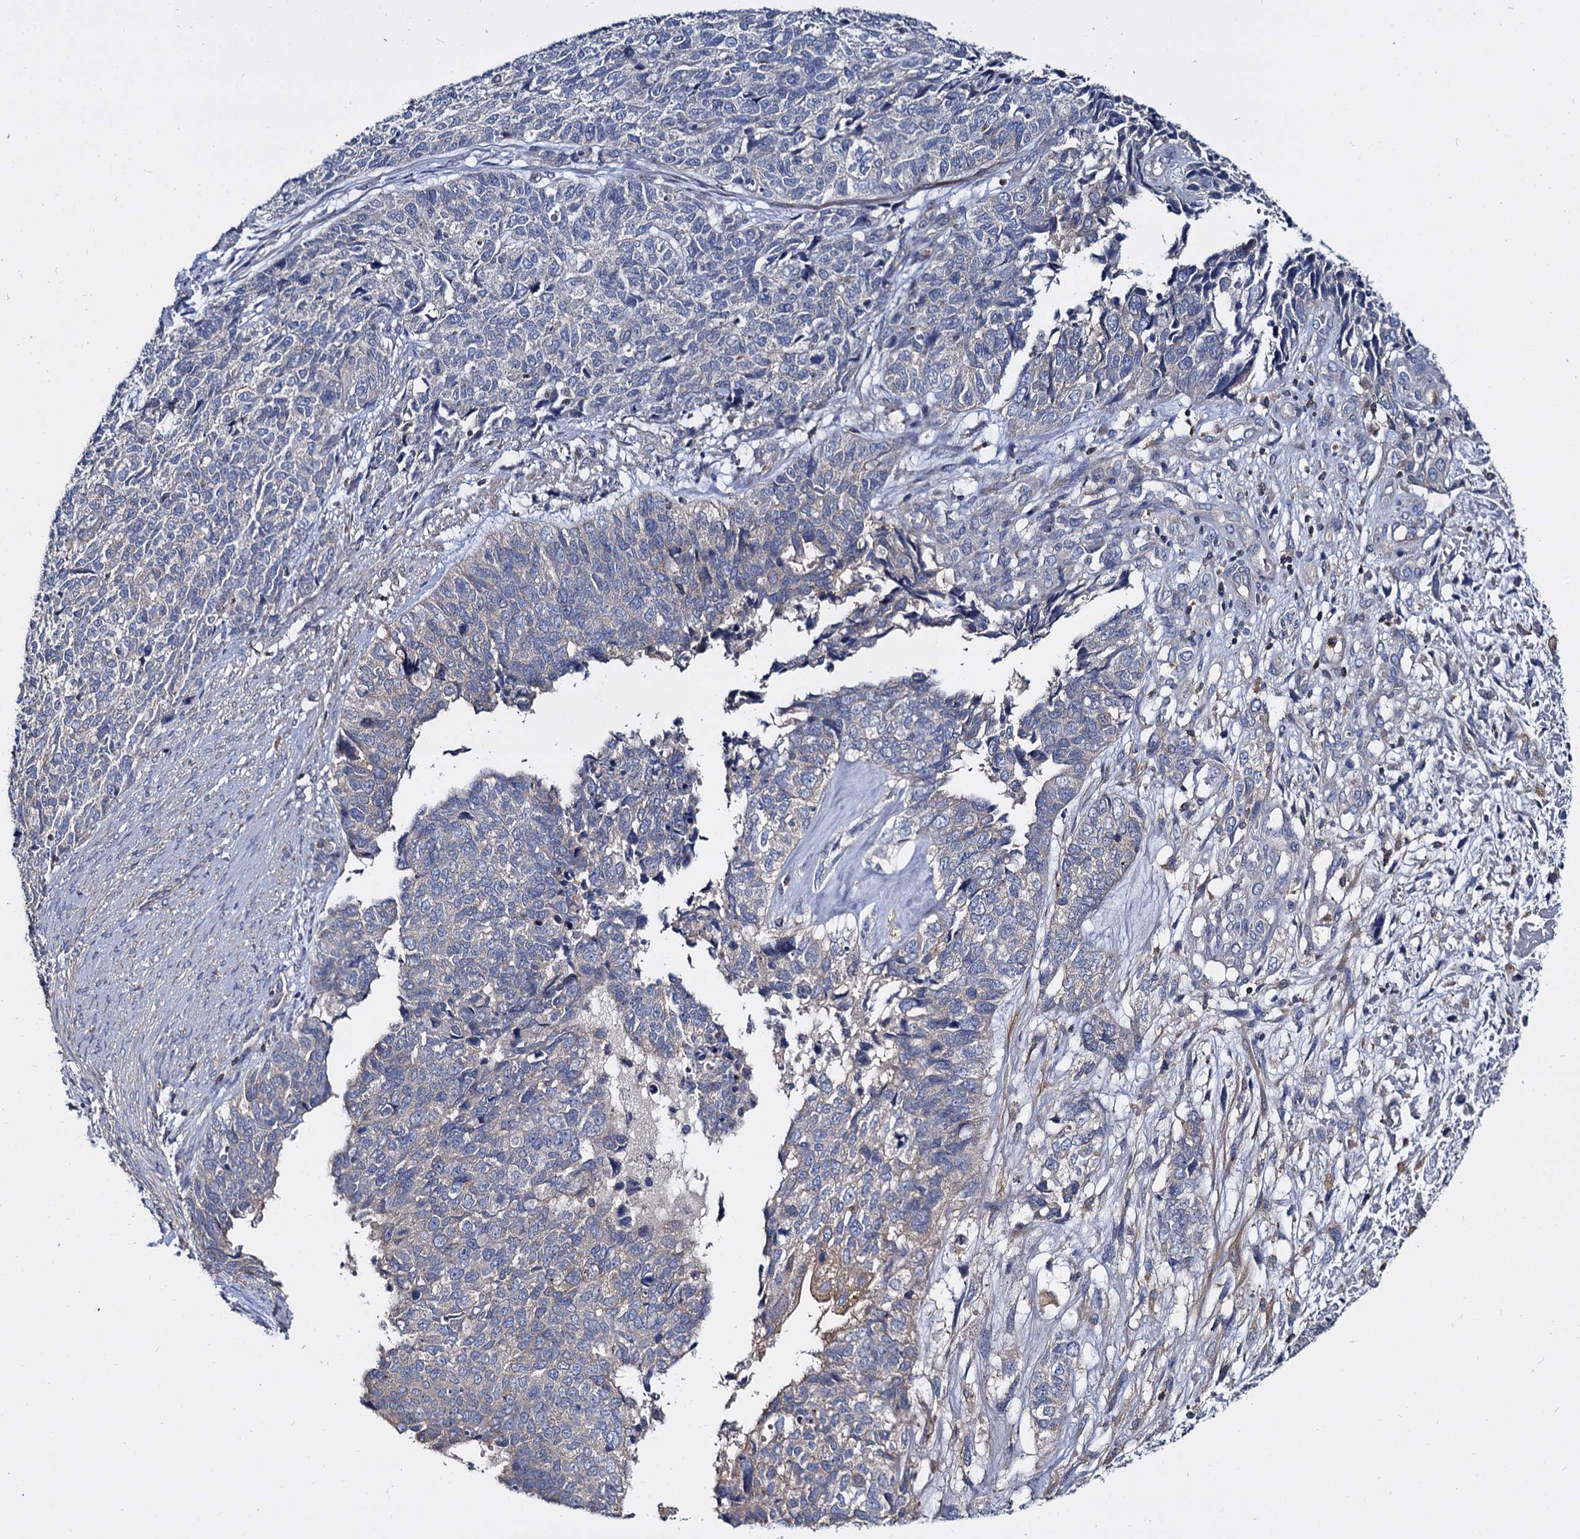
{"staining": {"intensity": "negative", "quantity": "none", "location": "none"}, "tissue": "cervical cancer", "cell_type": "Tumor cells", "image_type": "cancer", "snomed": [{"axis": "morphology", "description": "Squamous cell carcinoma, NOS"}, {"axis": "topography", "description": "Cervix"}], "caption": "High magnification brightfield microscopy of cervical cancer (squamous cell carcinoma) stained with DAB (3,3'-diaminobenzidine) (brown) and counterstained with hematoxylin (blue): tumor cells show no significant positivity.", "gene": "ANKRD13A", "patient": {"sex": "female", "age": 63}}